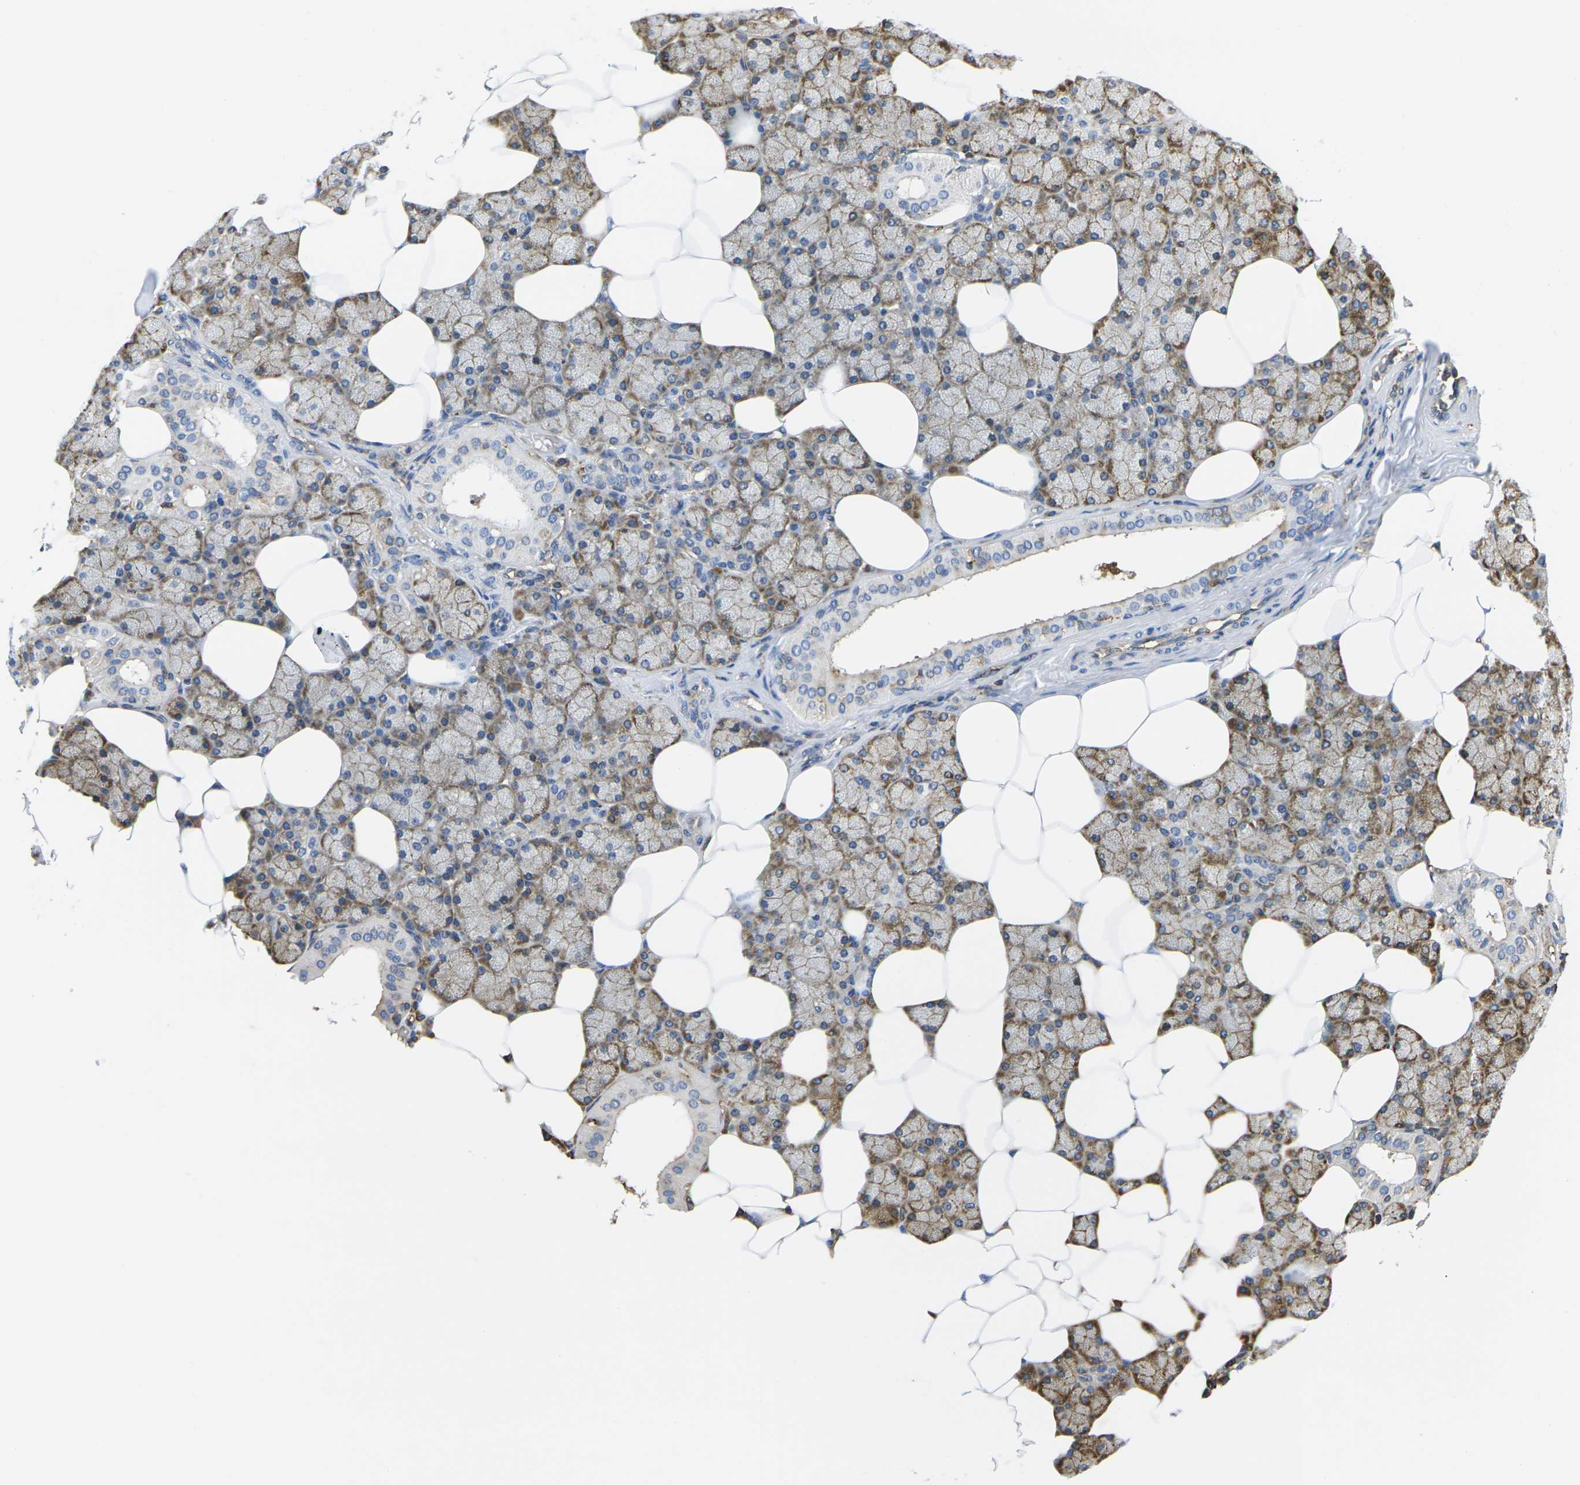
{"staining": {"intensity": "moderate", "quantity": "25%-75%", "location": "cytoplasmic/membranous"}, "tissue": "salivary gland", "cell_type": "Glandular cells", "image_type": "normal", "snomed": [{"axis": "morphology", "description": "Normal tissue, NOS"}, {"axis": "topography", "description": "Salivary gland"}], "caption": "Immunohistochemical staining of unremarkable human salivary gland exhibits 25%-75% levels of moderate cytoplasmic/membranous protein staining in approximately 25%-75% of glandular cells.", "gene": "FAM110D", "patient": {"sex": "male", "age": 62}}